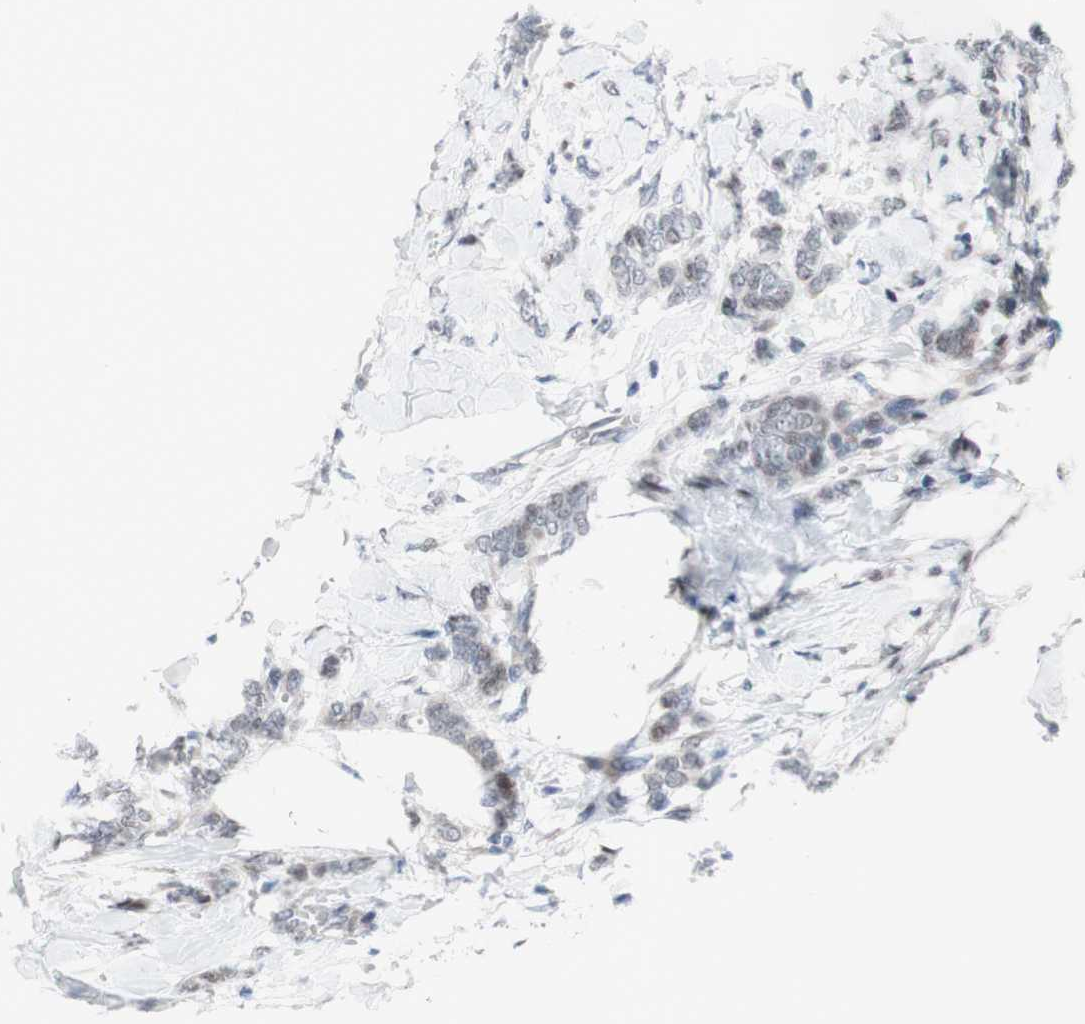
{"staining": {"intensity": "weak", "quantity": "<25%", "location": "nuclear"}, "tissue": "breast cancer", "cell_type": "Tumor cells", "image_type": "cancer", "snomed": [{"axis": "morphology", "description": "Lobular carcinoma, in situ"}, {"axis": "morphology", "description": "Lobular carcinoma"}, {"axis": "topography", "description": "Breast"}], "caption": "This is a image of IHC staining of breast lobular carcinoma, which shows no staining in tumor cells.", "gene": "PHTF2", "patient": {"sex": "female", "age": 41}}